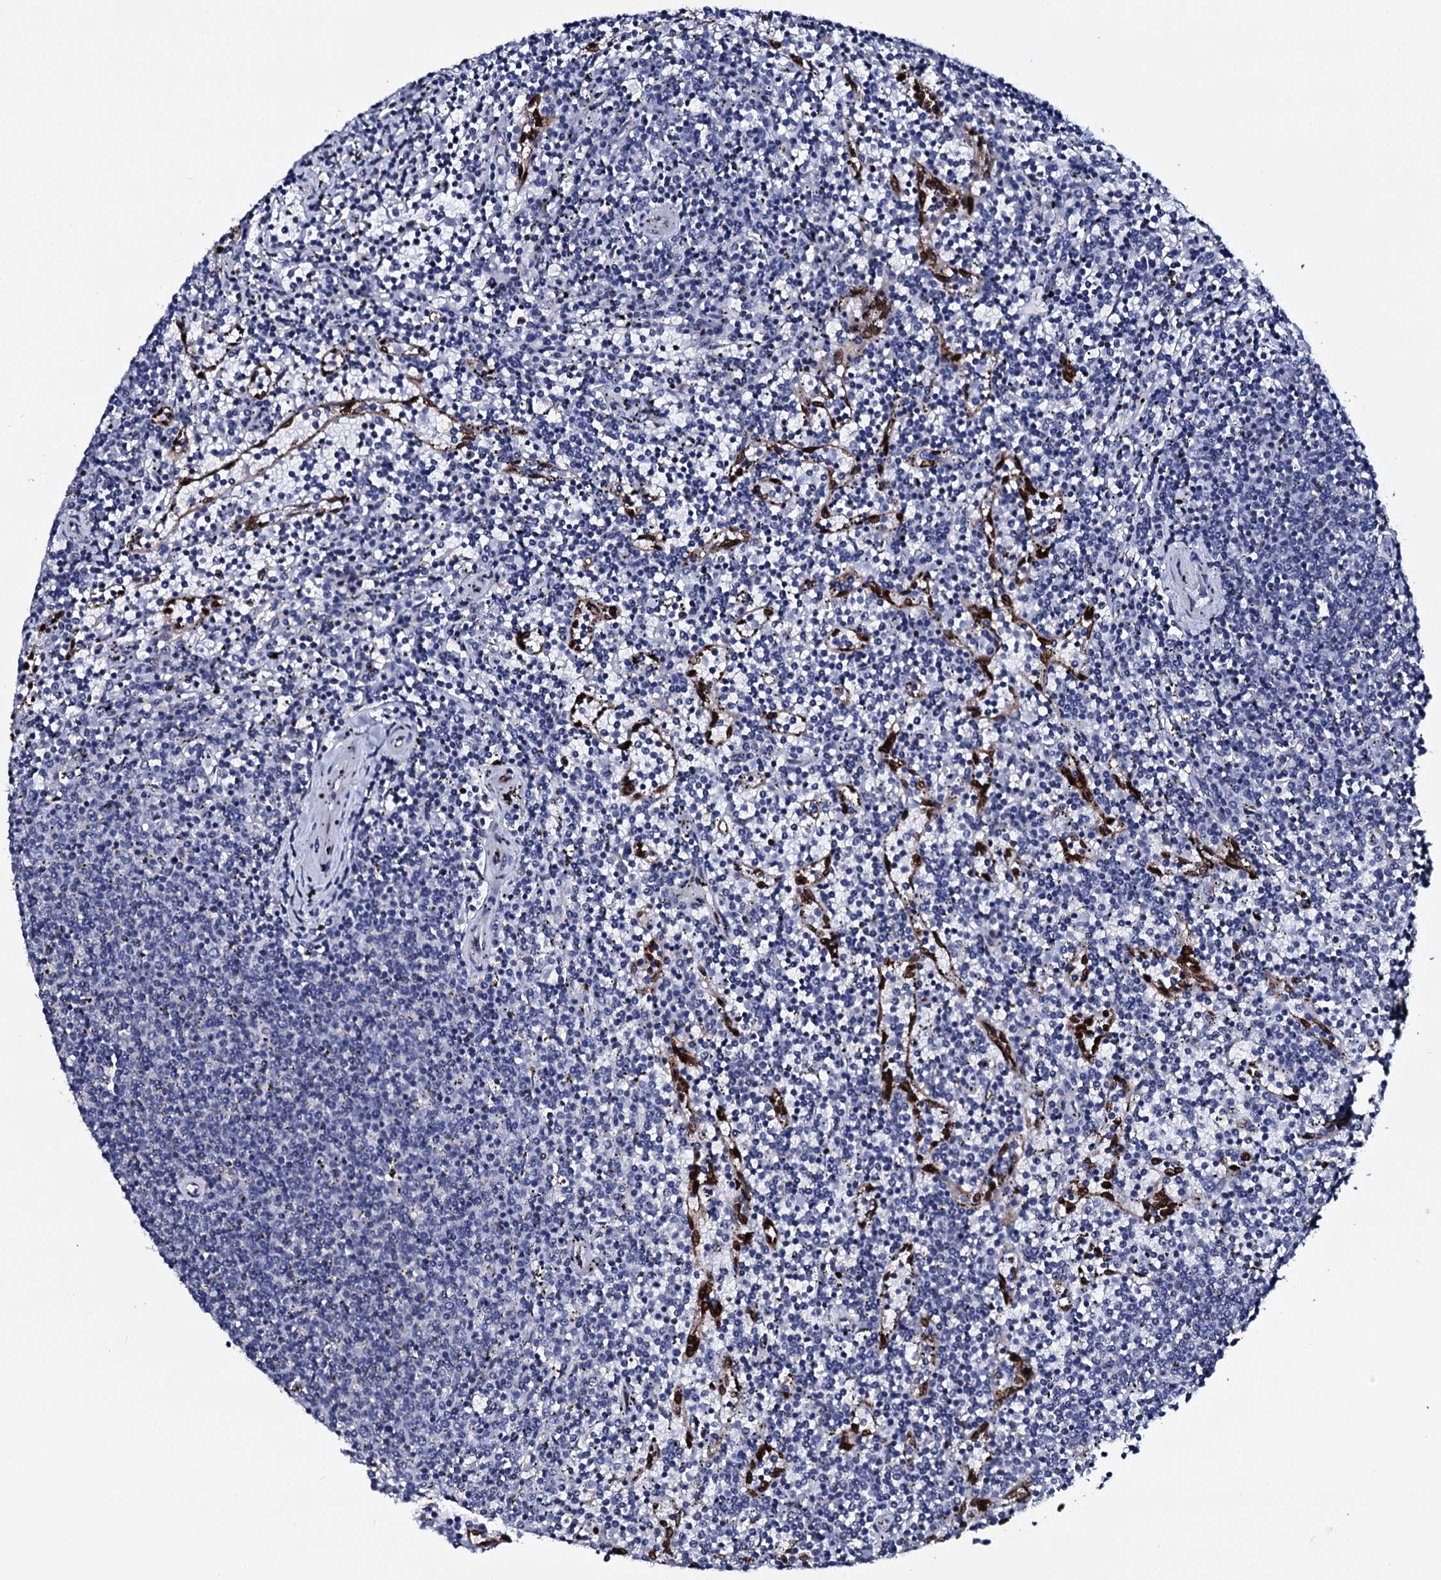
{"staining": {"intensity": "negative", "quantity": "none", "location": "none"}, "tissue": "lymphoma", "cell_type": "Tumor cells", "image_type": "cancer", "snomed": [{"axis": "morphology", "description": "Malignant lymphoma, non-Hodgkin's type, Low grade"}, {"axis": "topography", "description": "Spleen"}], "caption": "High magnification brightfield microscopy of low-grade malignant lymphoma, non-Hodgkin's type stained with DAB (brown) and counterstained with hematoxylin (blue): tumor cells show no significant staining. (DAB (3,3'-diaminobenzidine) immunohistochemistry (IHC), high magnification).", "gene": "NPM2", "patient": {"sex": "female", "age": 50}}